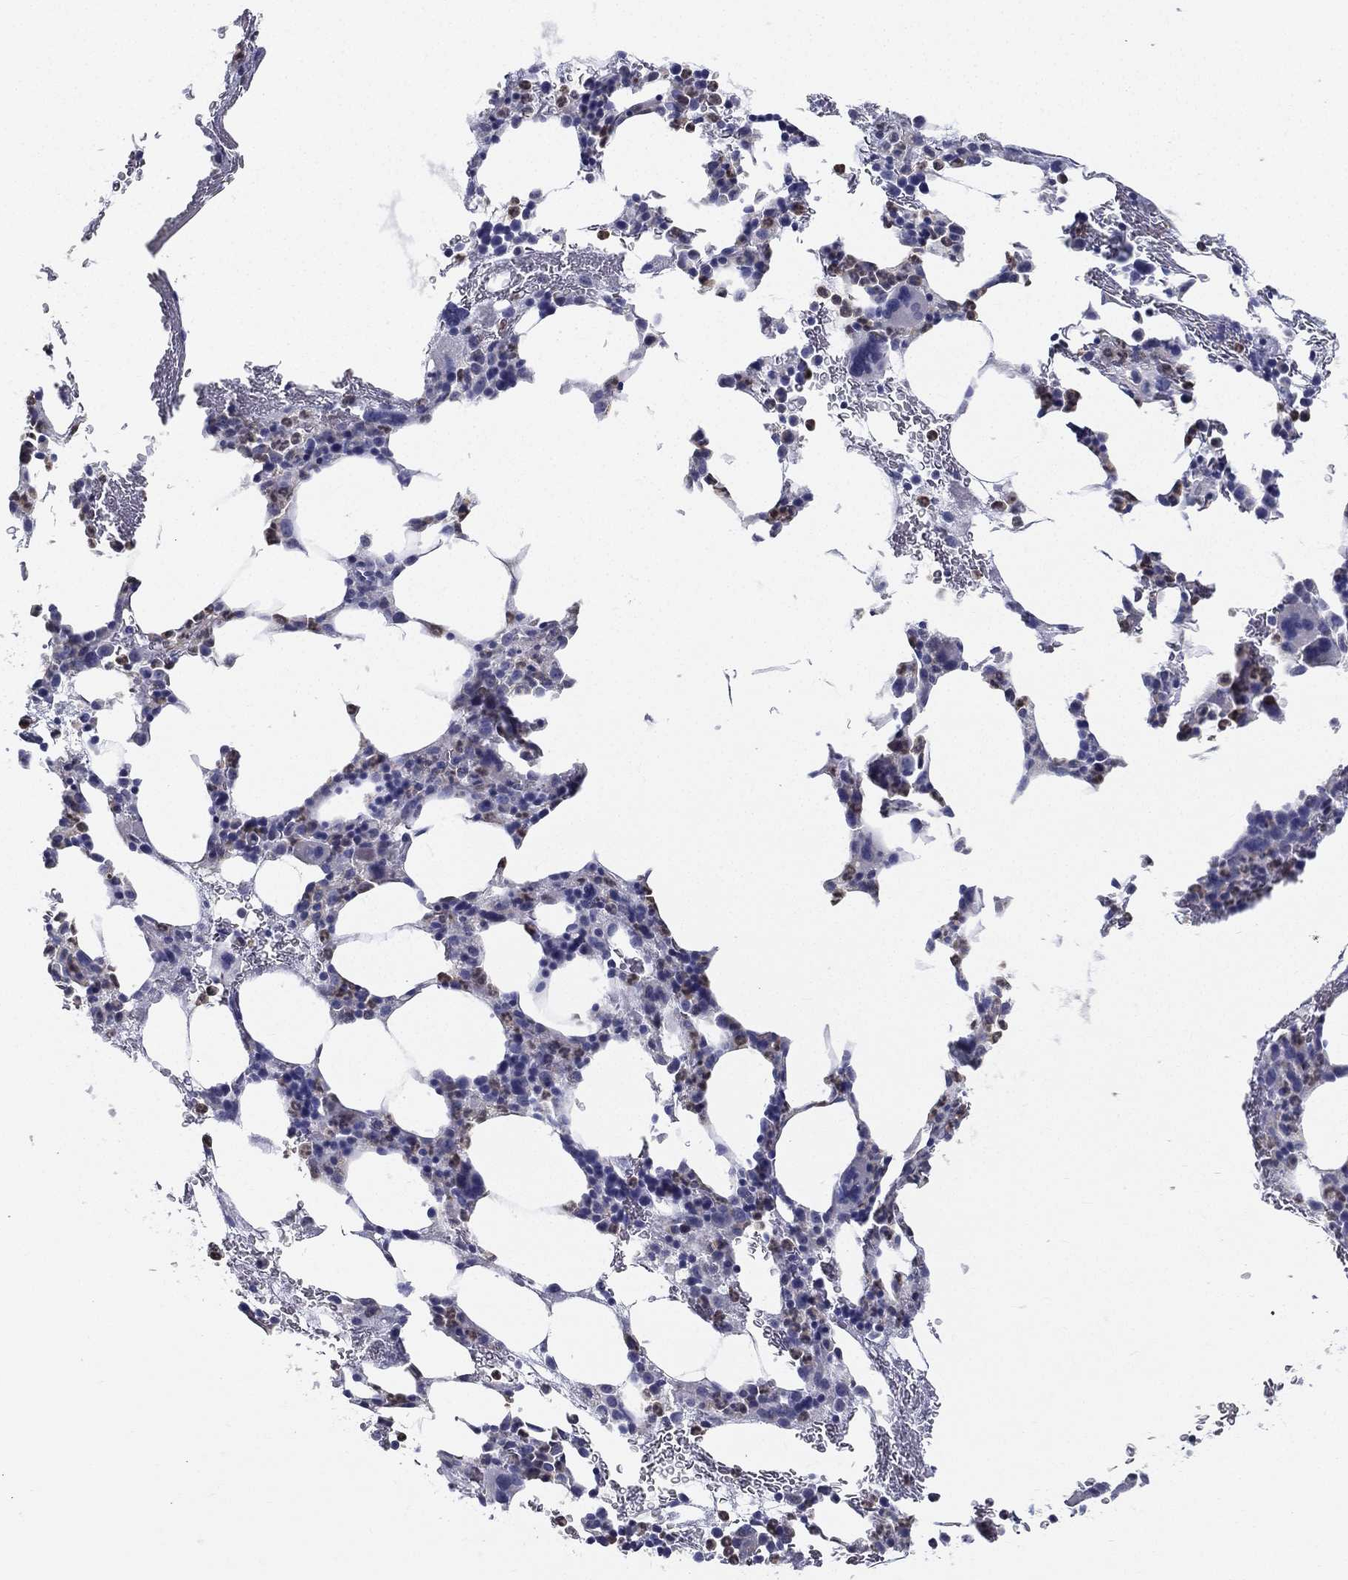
{"staining": {"intensity": "weak", "quantity": "<25%", "location": "cytoplasmic/membranous"}, "tissue": "bone marrow", "cell_type": "Hematopoietic cells", "image_type": "normal", "snomed": [{"axis": "morphology", "description": "Normal tissue, NOS"}, {"axis": "topography", "description": "Bone marrow"}], "caption": "Immunohistochemistry of unremarkable bone marrow demonstrates no positivity in hematopoietic cells. The staining was performed using DAB to visualize the protein expression in brown, while the nuclei were stained in blue with hematoxylin (Magnification: 20x).", "gene": "DEFB121", "patient": {"sex": "female", "age": 80}}